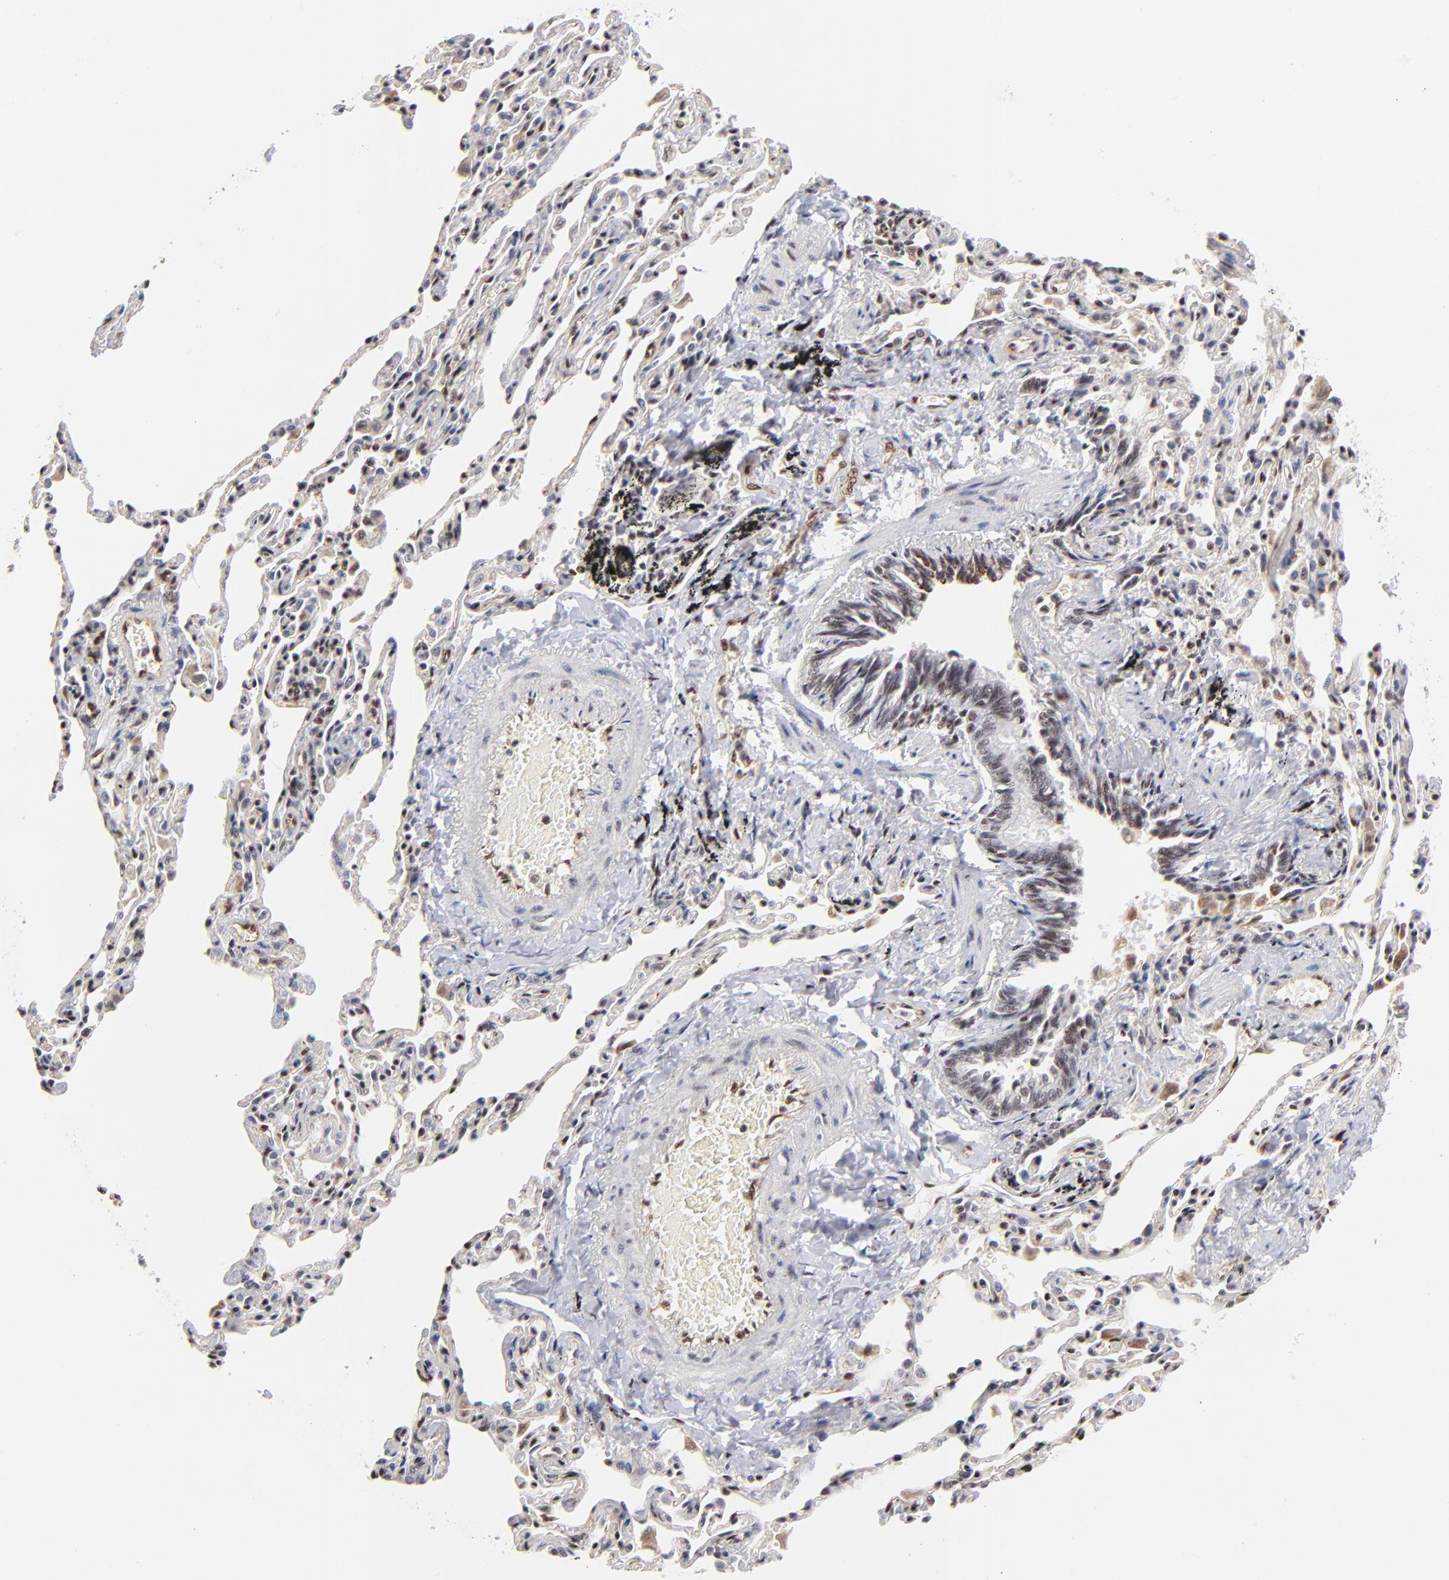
{"staining": {"intensity": "weak", "quantity": ">75%", "location": "nuclear"}, "tissue": "bronchus", "cell_type": "Respiratory epithelial cells", "image_type": "normal", "snomed": [{"axis": "morphology", "description": "Normal tissue, NOS"}, {"axis": "topography", "description": "Cartilage tissue"}, {"axis": "topography", "description": "Bronchus"}, {"axis": "topography", "description": "Lung"}], "caption": "DAB (3,3'-diaminobenzidine) immunohistochemical staining of normal human bronchus exhibits weak nuclear protein positivity in approximately >75% of respiratory epithelial cells. Nuclei are stained in blue.", "gene": "GABPA", "patient": {"sex": "male", "age": 64}}